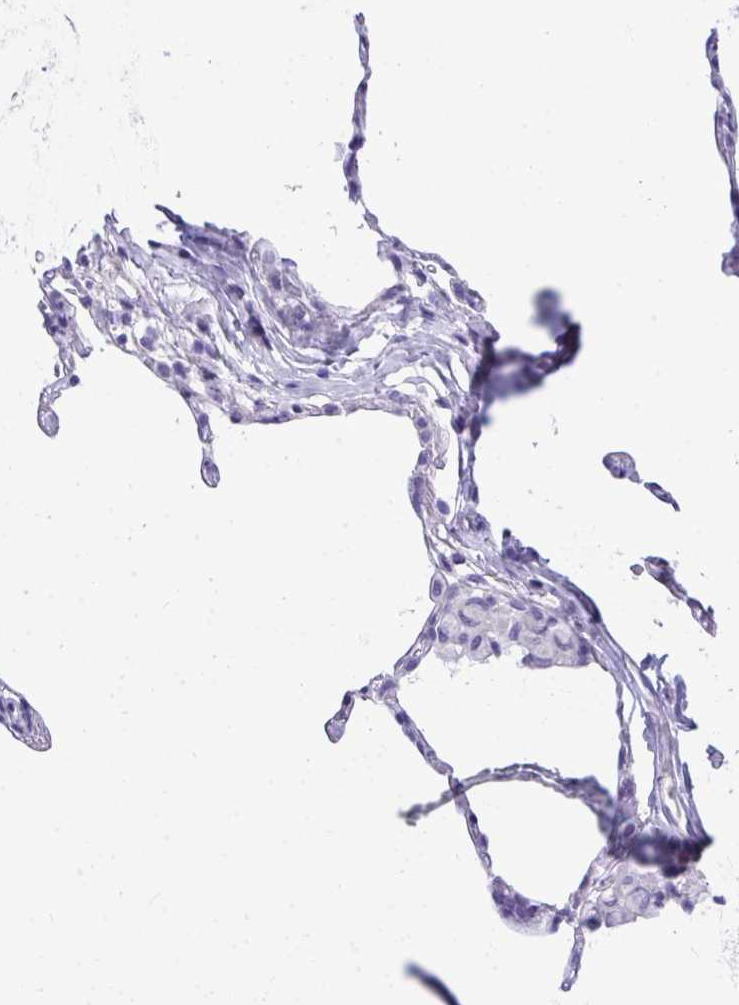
{"staining": {"intensity": "negative", "quantity": "none", "location": "none"}, "tissue": "lung", "cell_type": "Alveolar cells", "image_type": "normal", "snomed": [{"axis": "morphology", "description": "Normal tissue, NOS"}, {"axis": "topography", "description": "Lung"}], "caption": "Immunohistochemical staining of unremarkable human lung displays no significant expression in alveolar cells. Brightfield microscopy of immunohistochemistry stained with DAB (3,3'-diaminobenzidine) (brown) and hematoxylin (blue), captured at high magnification.", "gene": "PGM2L1", "patient": {"sex": "female", "age": 57}}